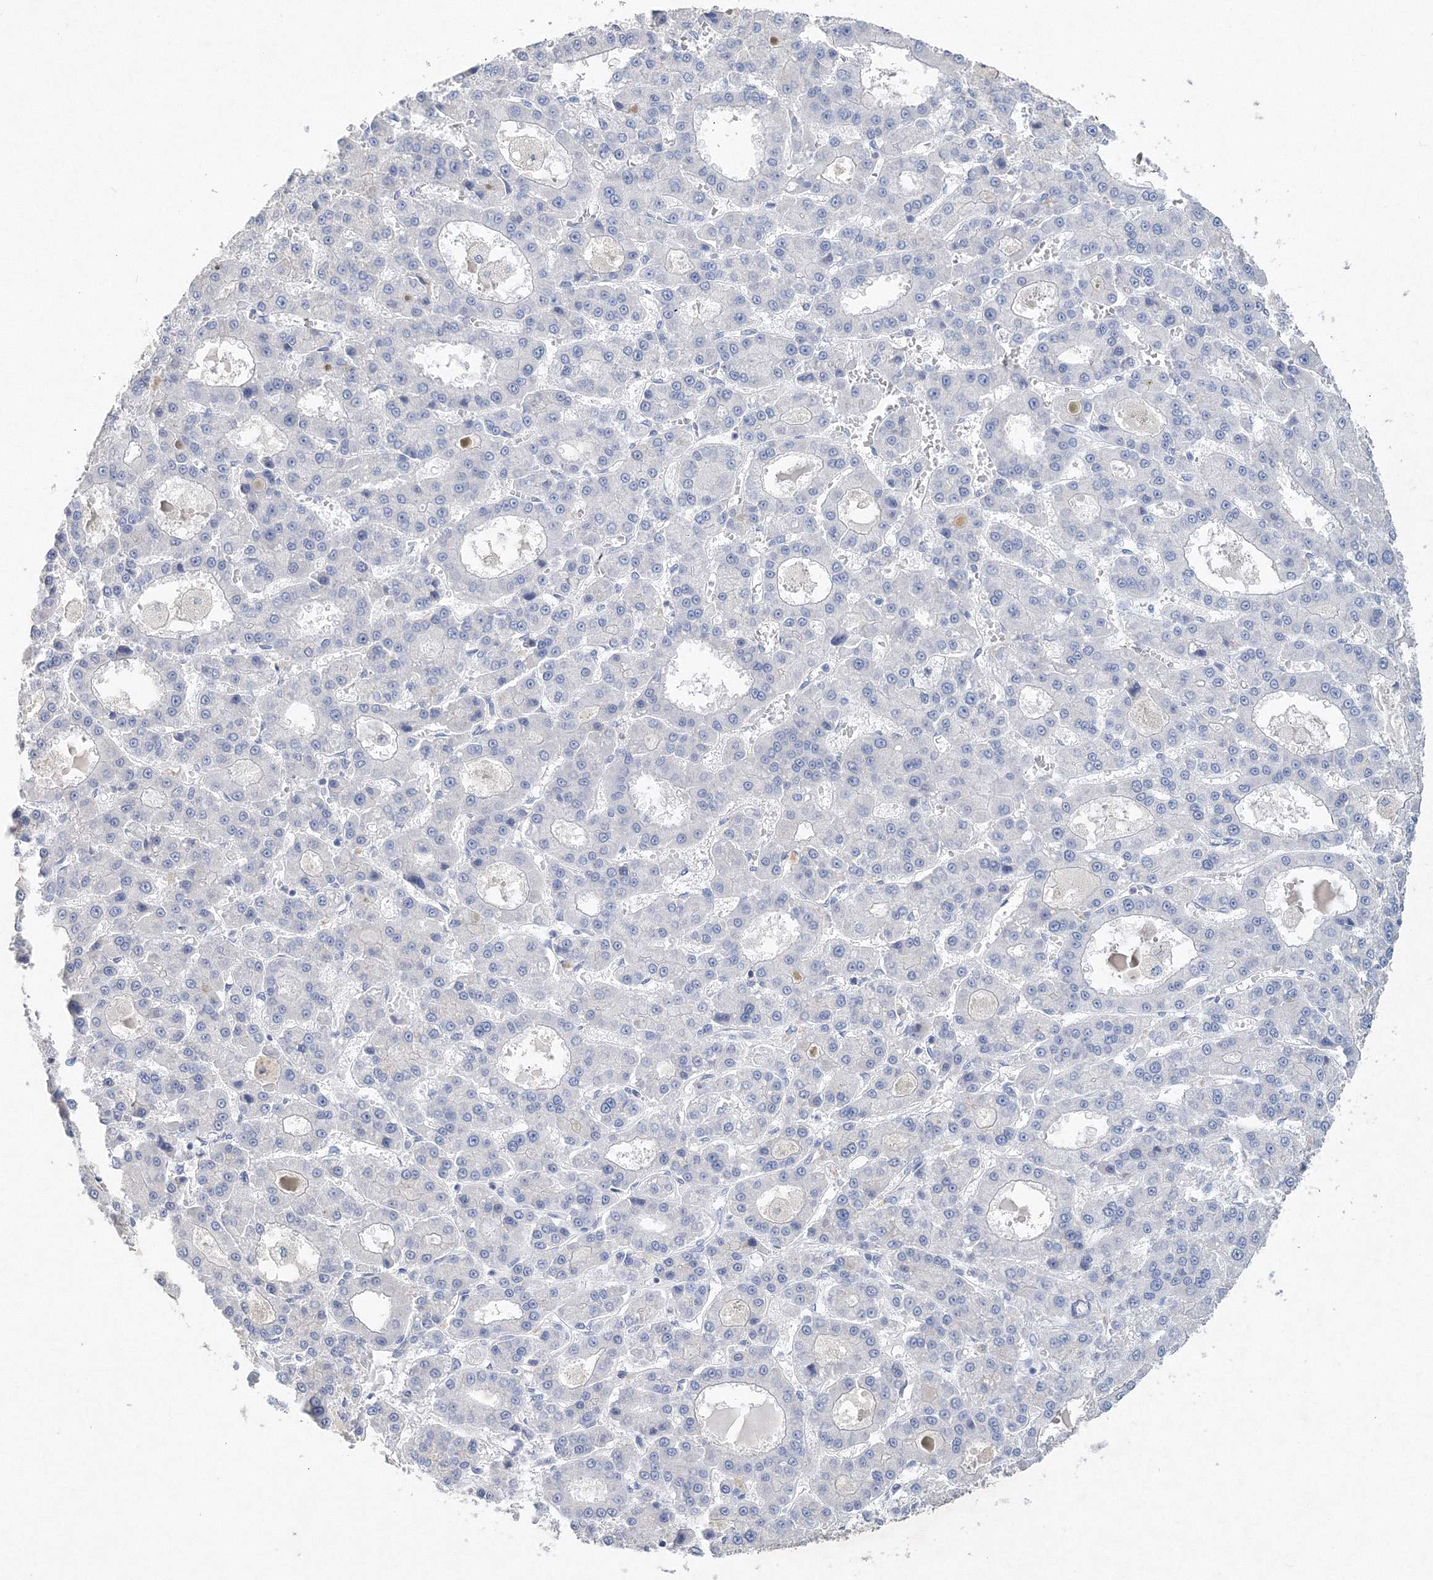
{"staining": {"intensity": "negative", "quantity": "none", "location": "none"}, "tissue": "liver cancer", "cell_type": "Tumor cells", "image_type": "cancer", "snomed": [{"axis": "morphology", "description": "Carcinoma, Hepatocellular, NOS"}, {"axis": "topography", "description": "Liver"}], "caption": "This image is of liver cancer (hepatocellular carcinoma) stained with immunohistochemistry to label a protein in brown with the nuclei are counter-stained blue. There is no staining in tumor cells. (Brightfield microscopy of DAB (3,3'-diaminobenzidine) immunohistochemistry (IHC) at high magnification).", "gene": "OSBPL6", "patient": {"sex": "male", "age": 70}}